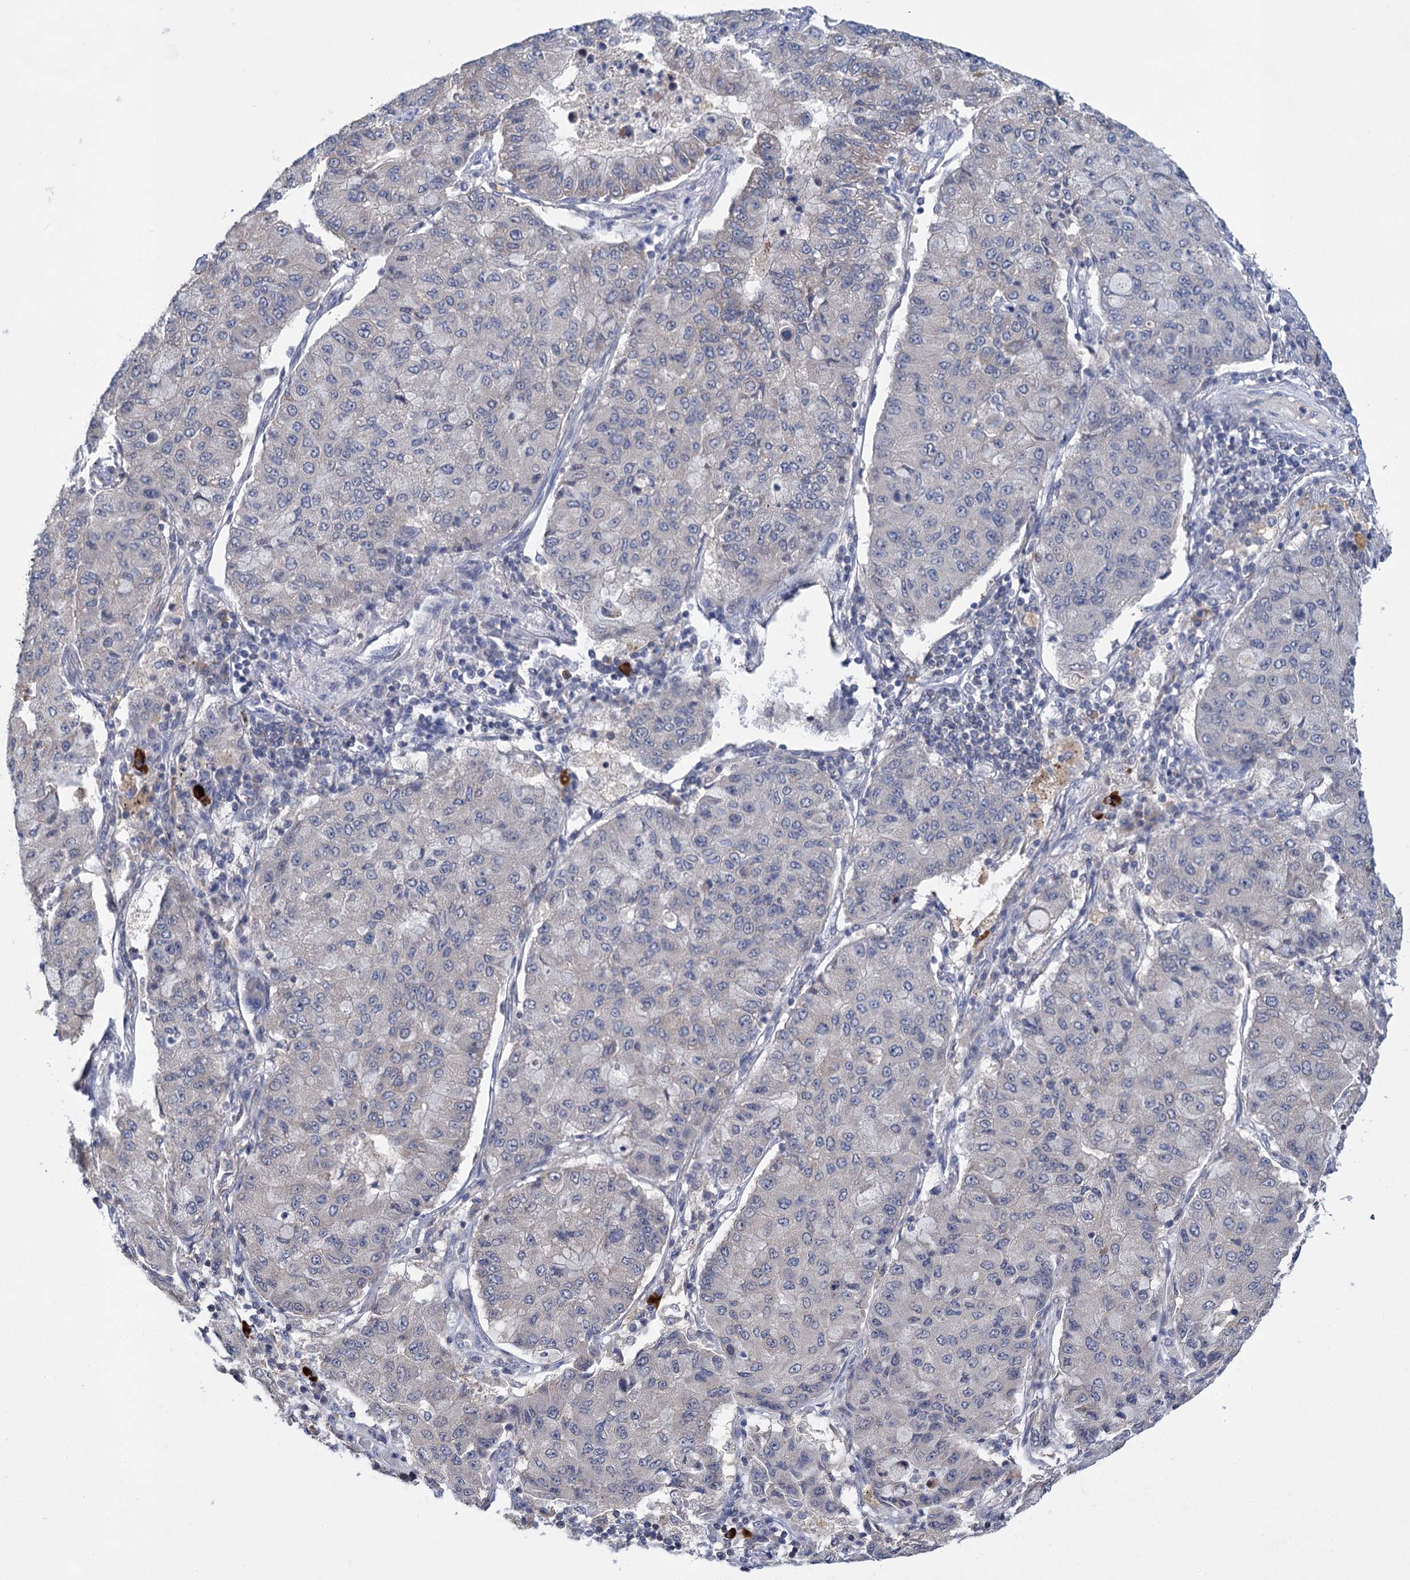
{"staining": {"intensity": "negative", "quantity": "none", "location": "none"}, "tissue": "lung cancer", "cell_type": "Tumor cells", "image_type": "cancer", "snomed": [{"axis": "morphology", "description": "Squamous cell carcinoma, NOS"}, {"axis": "topography", "description": "Lung"}], "caption": "Squamous cell carcinoma (lung) was stained to show a protein in brown. There is no significant expression in tumor cells.", "gene": "TTC17", "patient": {"sex": "male", "age": 74}}